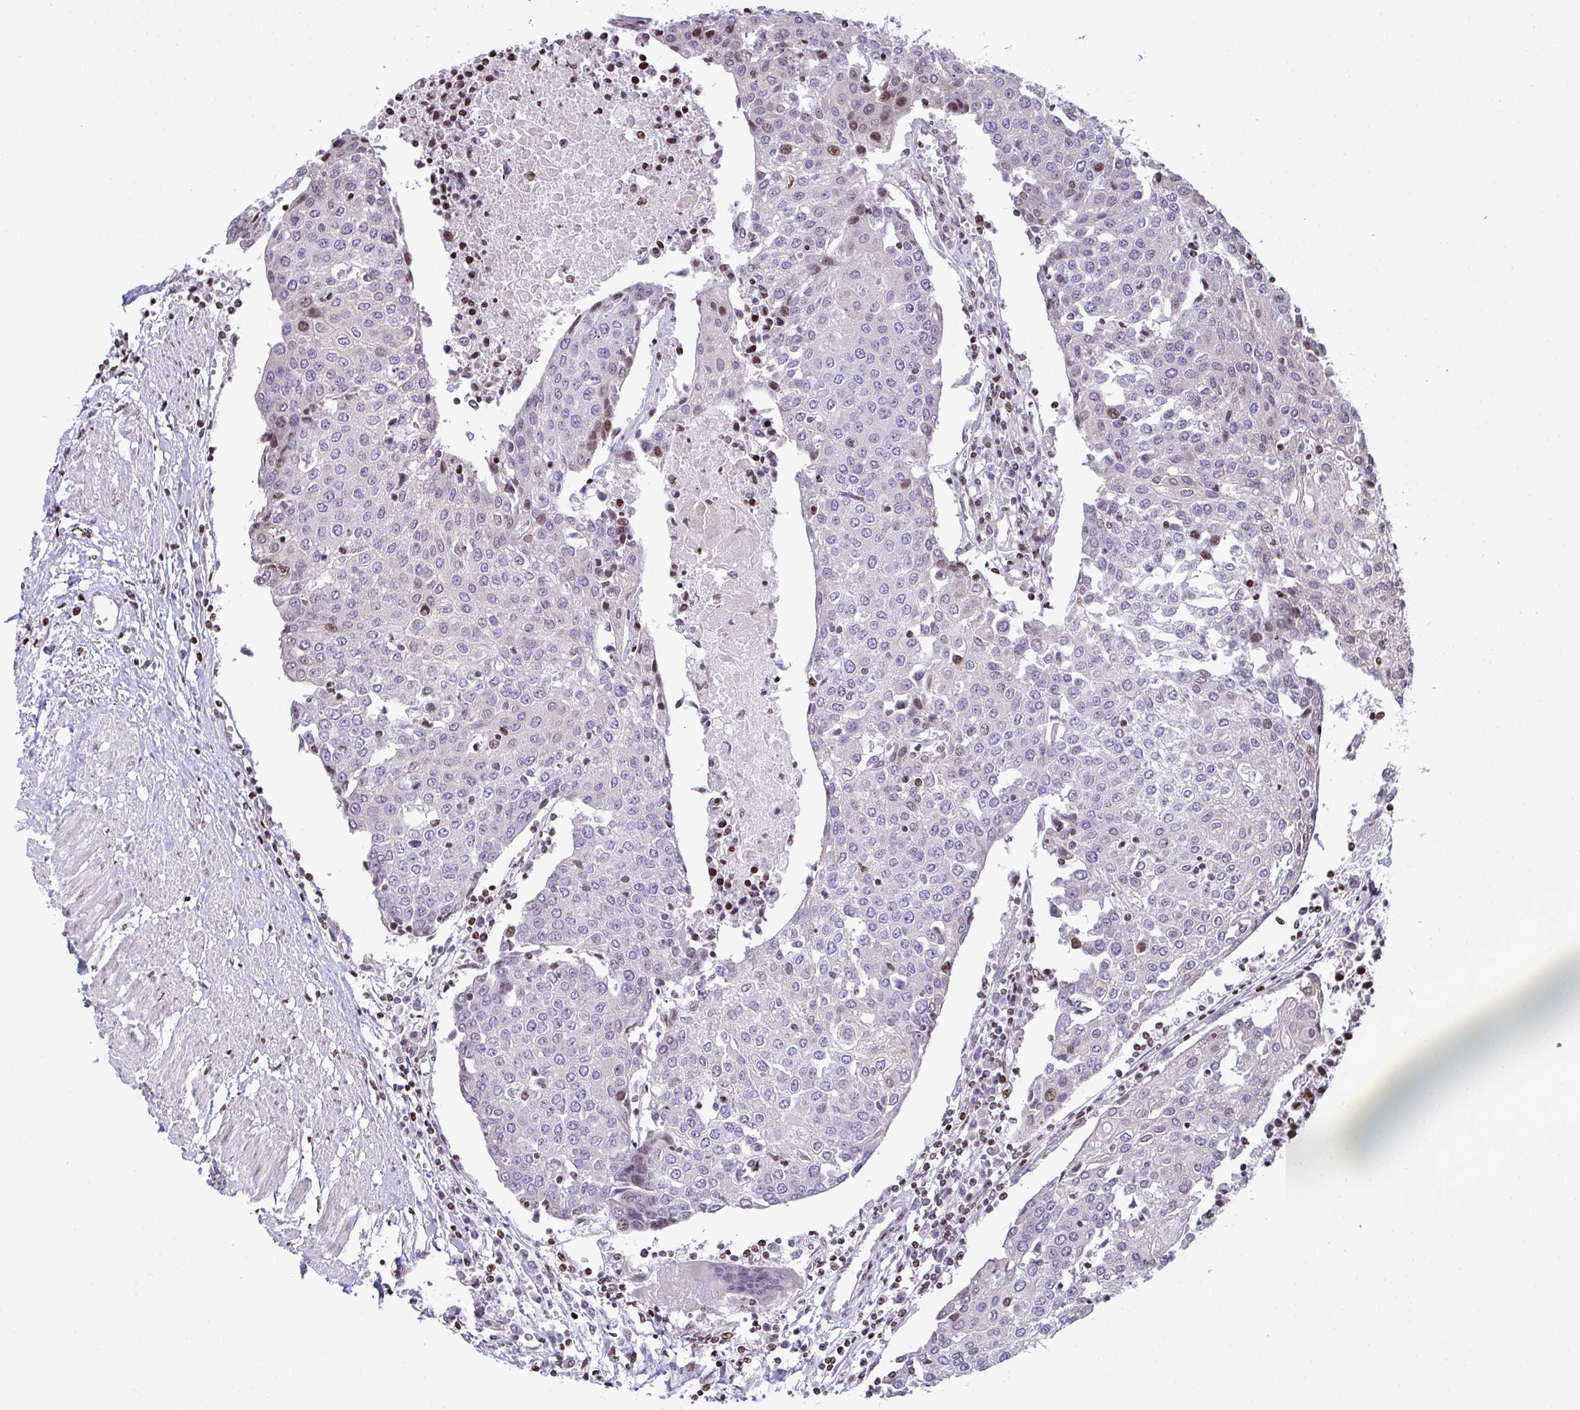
{"staining": {"intensity": "weak", "quantity": "<25%", "location": "nuclear"}, "tissue": "urothelial cancer", "cell_type": "Tumor cells", "image_type": "cancer", "snomed": [{"axis": "morphology", "description": "Urothelial carcinoma, High grade"}, {"axis": "topography", "description": "Urinary bladder"}], "caption": "High magnification brightfield microscopy of urothelial cancer stained with DAB (brown) and counterstained with hematoxylin (blue): tumor cells show no significant staining. (Stains: DAB immunohistochemistry with hematoxylin counter stain, Microscopy: brightfield microscopy at high magnification).", "gene": "RAPGEF5", "patient": {"sex": "female", "age": 85}}